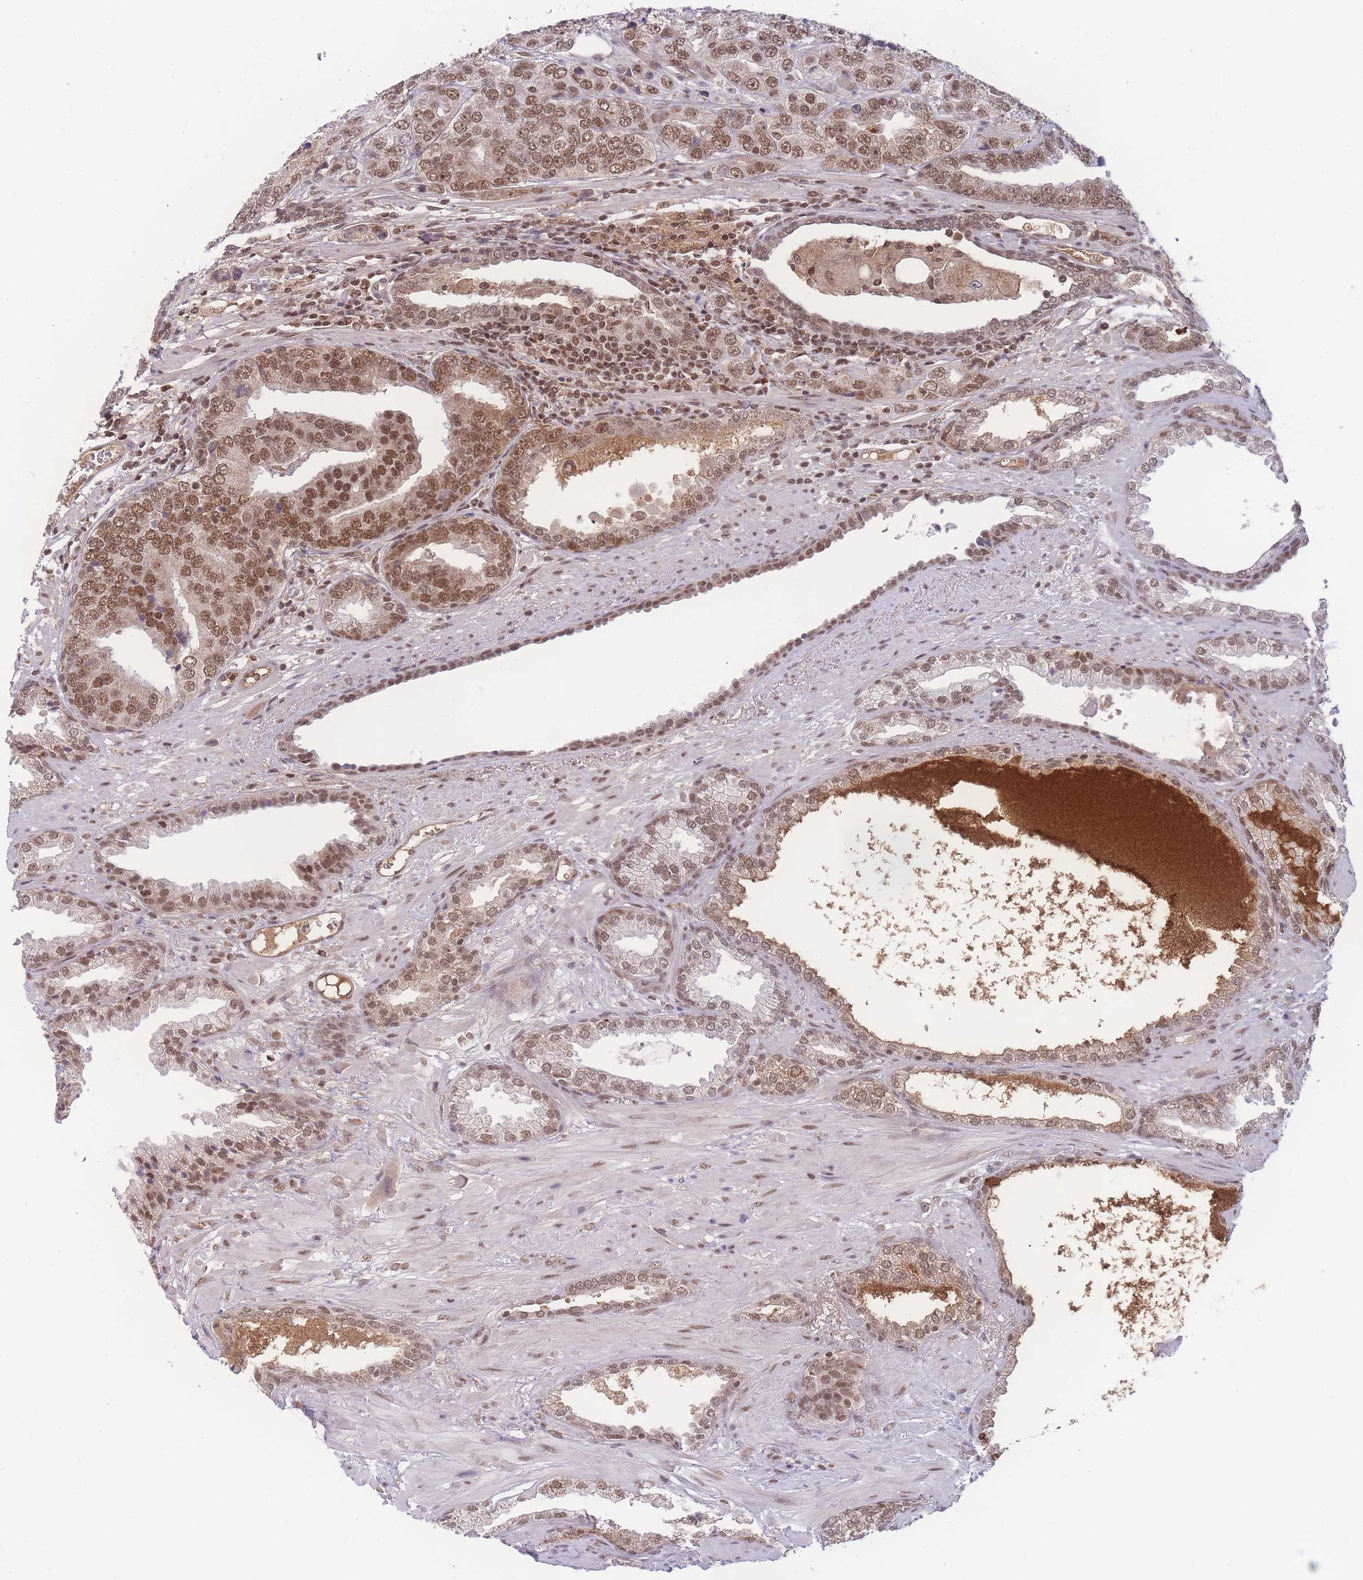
{"staining": {"intensity": "moderate", "quantity": ">75%", "location": "nuclear"}, "tissue": "prostate cancer", "cell_type": "Tumor cells", "image_type": "cancer", "snomed": [{"axis": "morphology", "description": "Adenocarcinoma, High grade"}, {"axis": "topography", "description": "Prostate"}], "caption": "Human prostate adenocarcinoma (high-grade) stained for a protein (brown) exhibits moderate nuclear positive positivity in approximately >75% of tumor cells.", "gene": "RAVER1", "patient": {"sex": "male", "age": 71}}